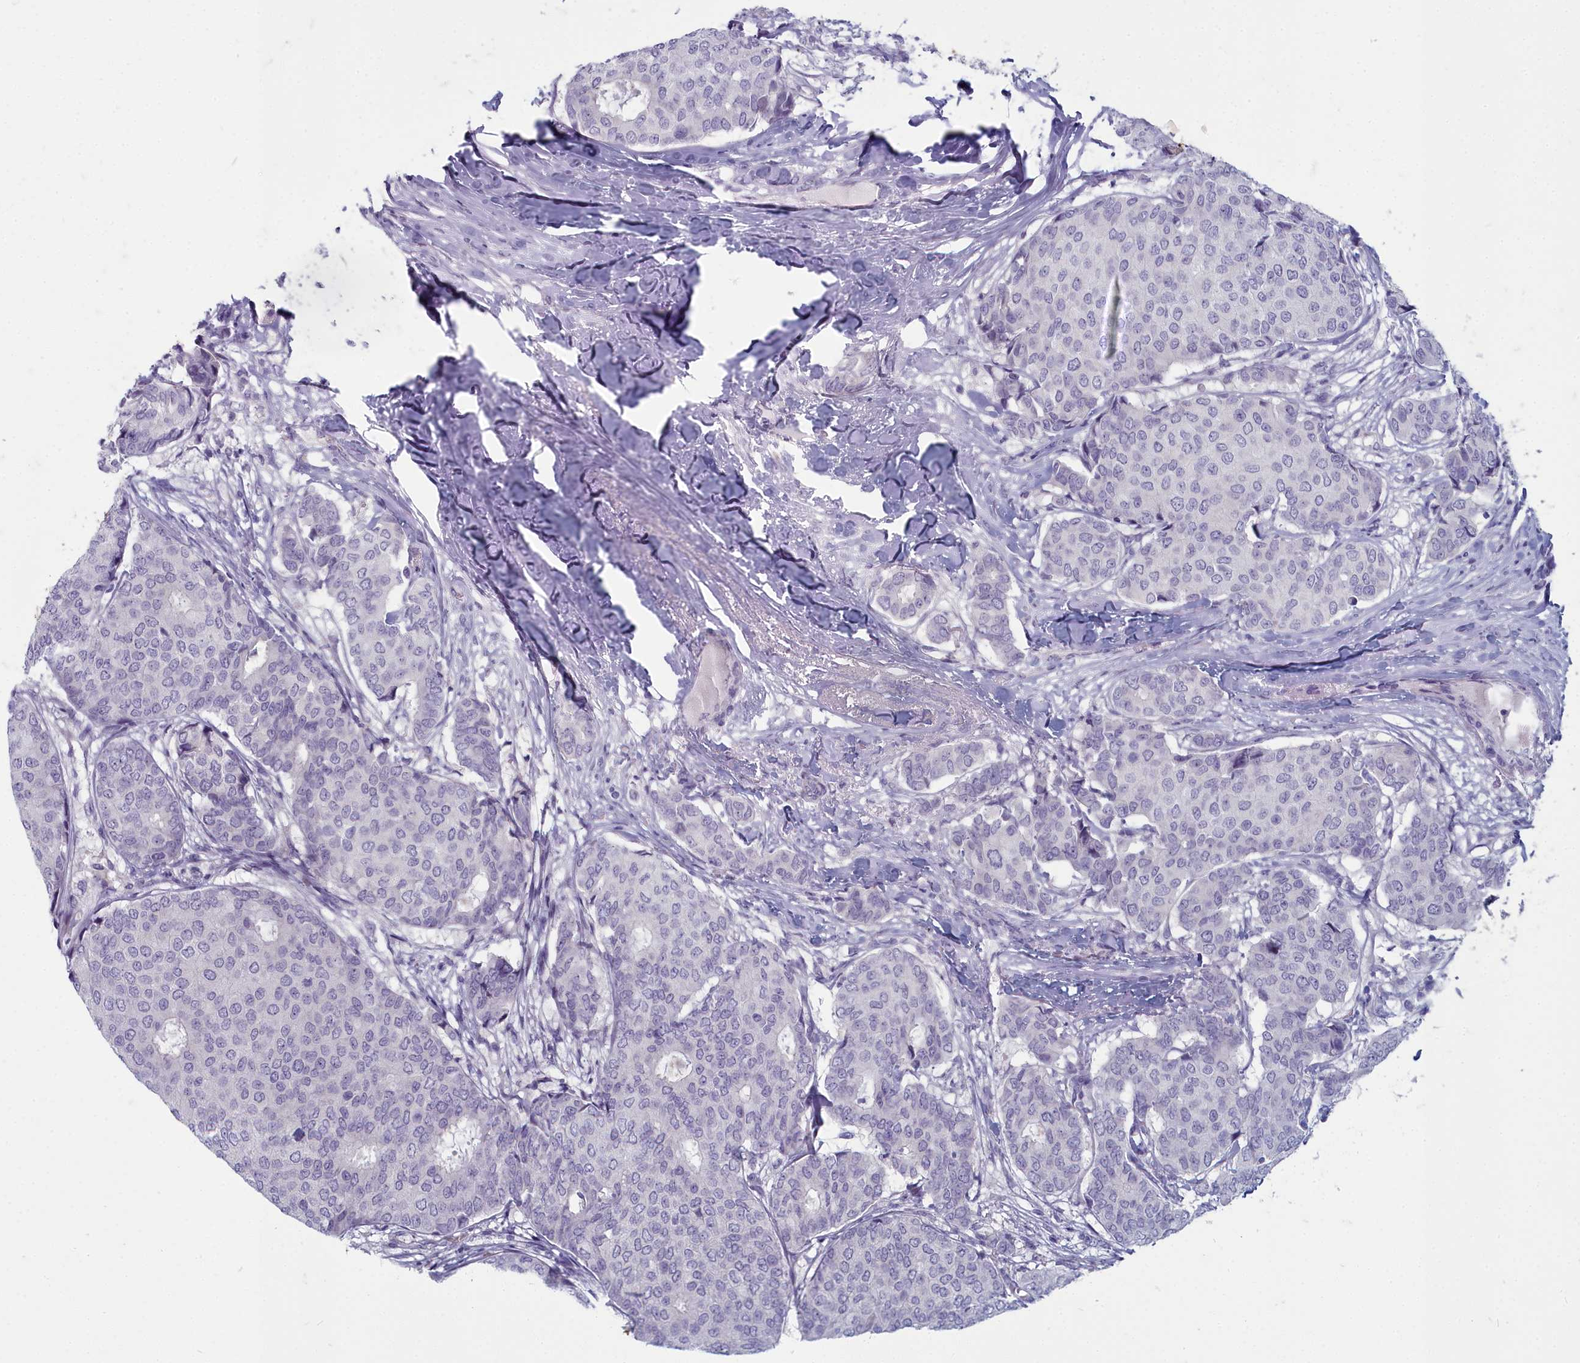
{"staining": {"intensity": "negative", "quantity": "none", "location": "none"}, "tissue": "breast cancer", "cell_type": "Tumor cells", "image_type": "cancer", "snomed": [{"axis": "morphology", "description": "Lobular carcinoma"}, {"axis": "topography", "description": "Breast"}], "caption": "DAB (3,3'-diaminobenzidine) immunohistochemical staining of breast cancer exhibits no significant positivity in tumor cells. The staining was performed using DAB to visualize the protein expression in brown, while the nuclei were stained in blue with hematoxylin (Magnification: 20x).", "gene": "INSYN2A", "patient": {"sex": "female", "age": 59}}